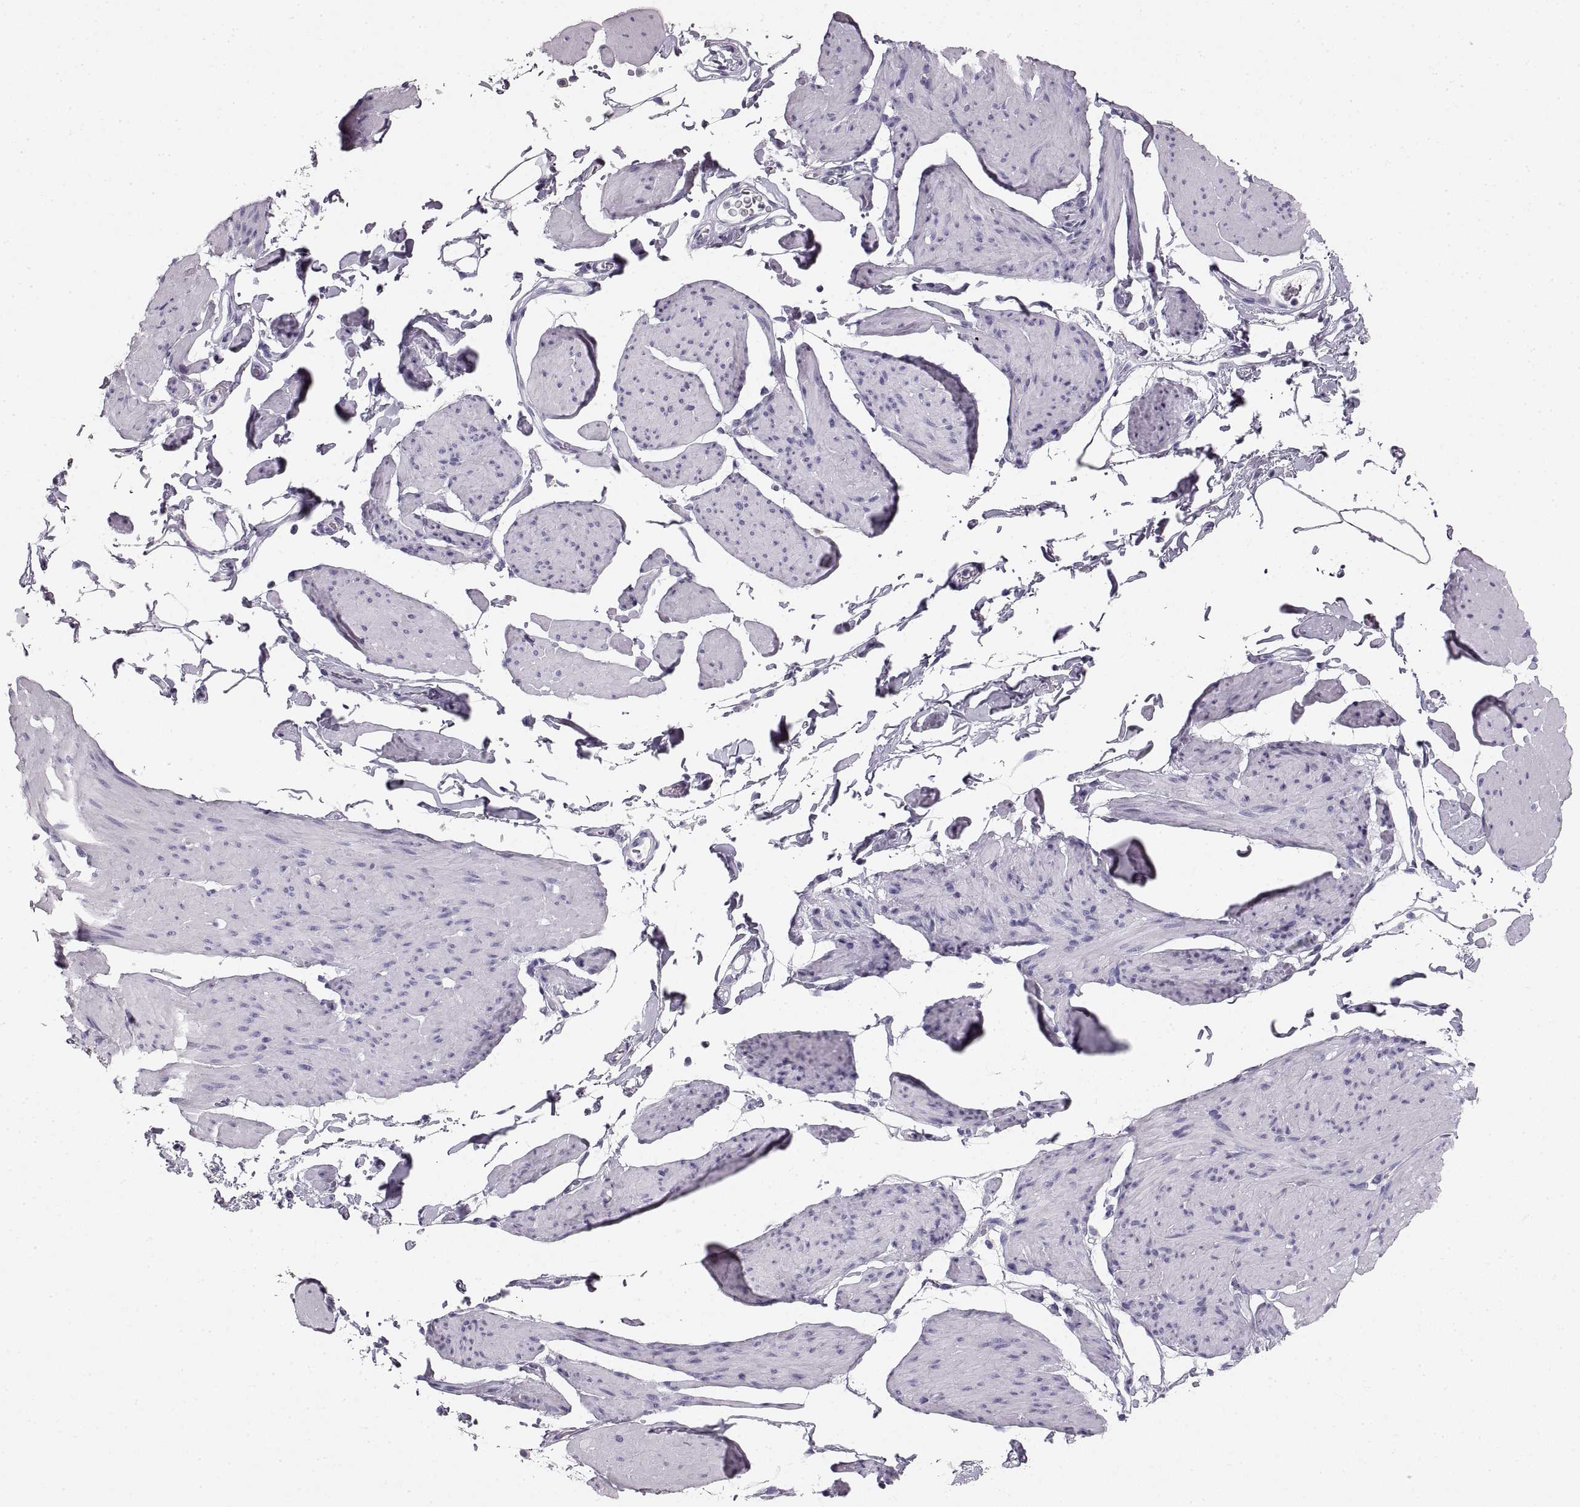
{"staining": {"intensity": "negative", "quantity": "none", "location": "none"}, "tissue": "smooth muscle", "cell_type": "Smooth muscle cells", "image_type": "normal", "snomed": [{"axis": "morphology", "description": "Normal tissue, NOS"}, {"axis": "topography", "description": "Adipose tissue"}, {"axis": "topography", "description": "Smooth muscle"}, {"axis": "topography", "description": "Peripheral nerve tissue"}], "caption": "Protein analysis of benign smooth muscle displays no significant staining in smooth muscle cells. (DAB immunohistochemistry, high magnification).", "gene": "CRYAA", "patient": {"sex": "male", "age": 83}}